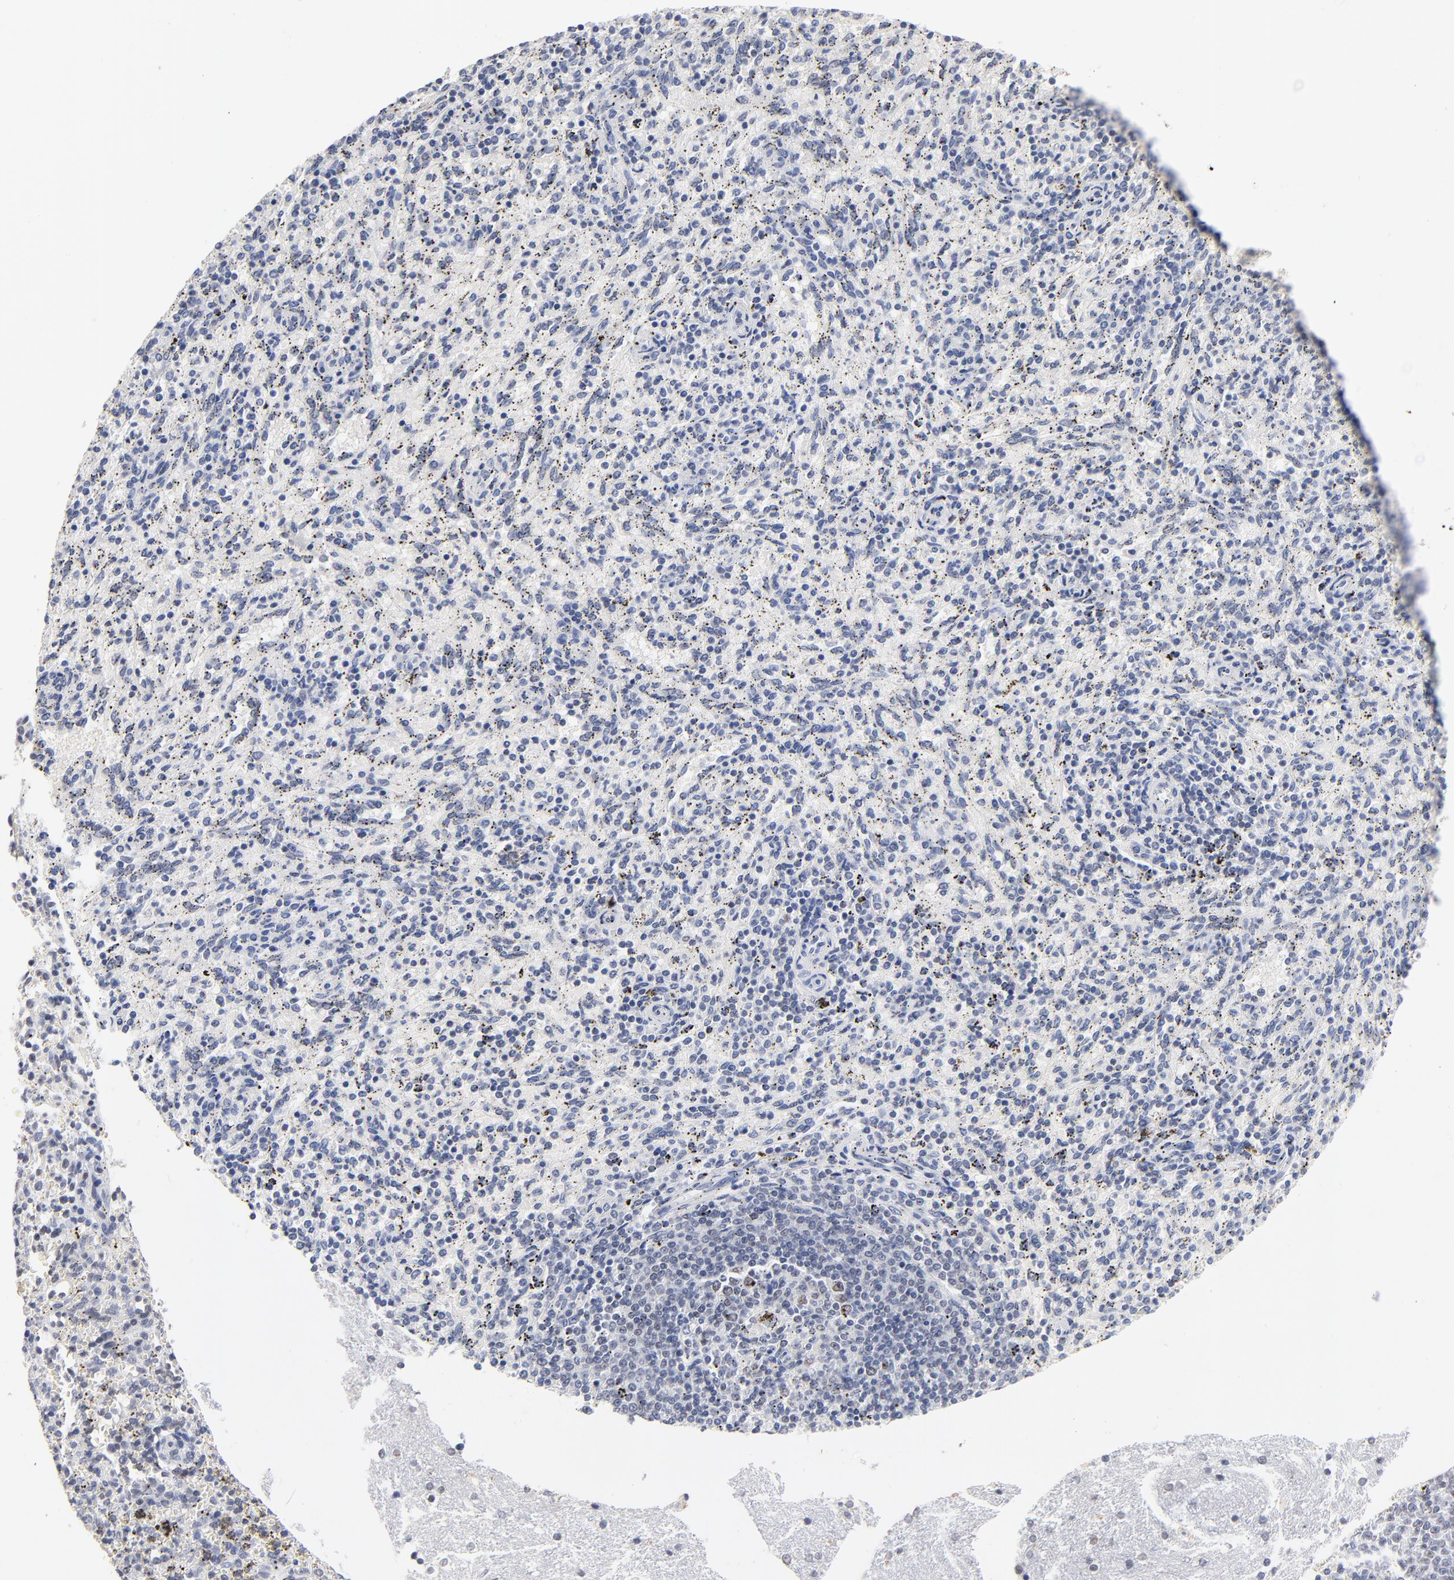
{"staining": {"intensity": "negative", "quantity": "none", "location": "none"}, "tissue": "spleen", "cell_type": "Cells in red pulp", "image_type": "normal", "snomed": [{"axis": "morphology", "description": "Normal tissue, NOS"}, {"axis": "topography", "description": "Spleen"}], "caption": "Photomicrograph shows no significant protein positivity in cells in red pulp of unremarkable spleen. (Stains: DAB (3,3'-diaminobenzidine) IHC with hematoxylin counter stain, Microscopy: brightfield microscopy at high magnification).", "gene": "ORC2", "patient": {"sex": "female", "age": 10}}